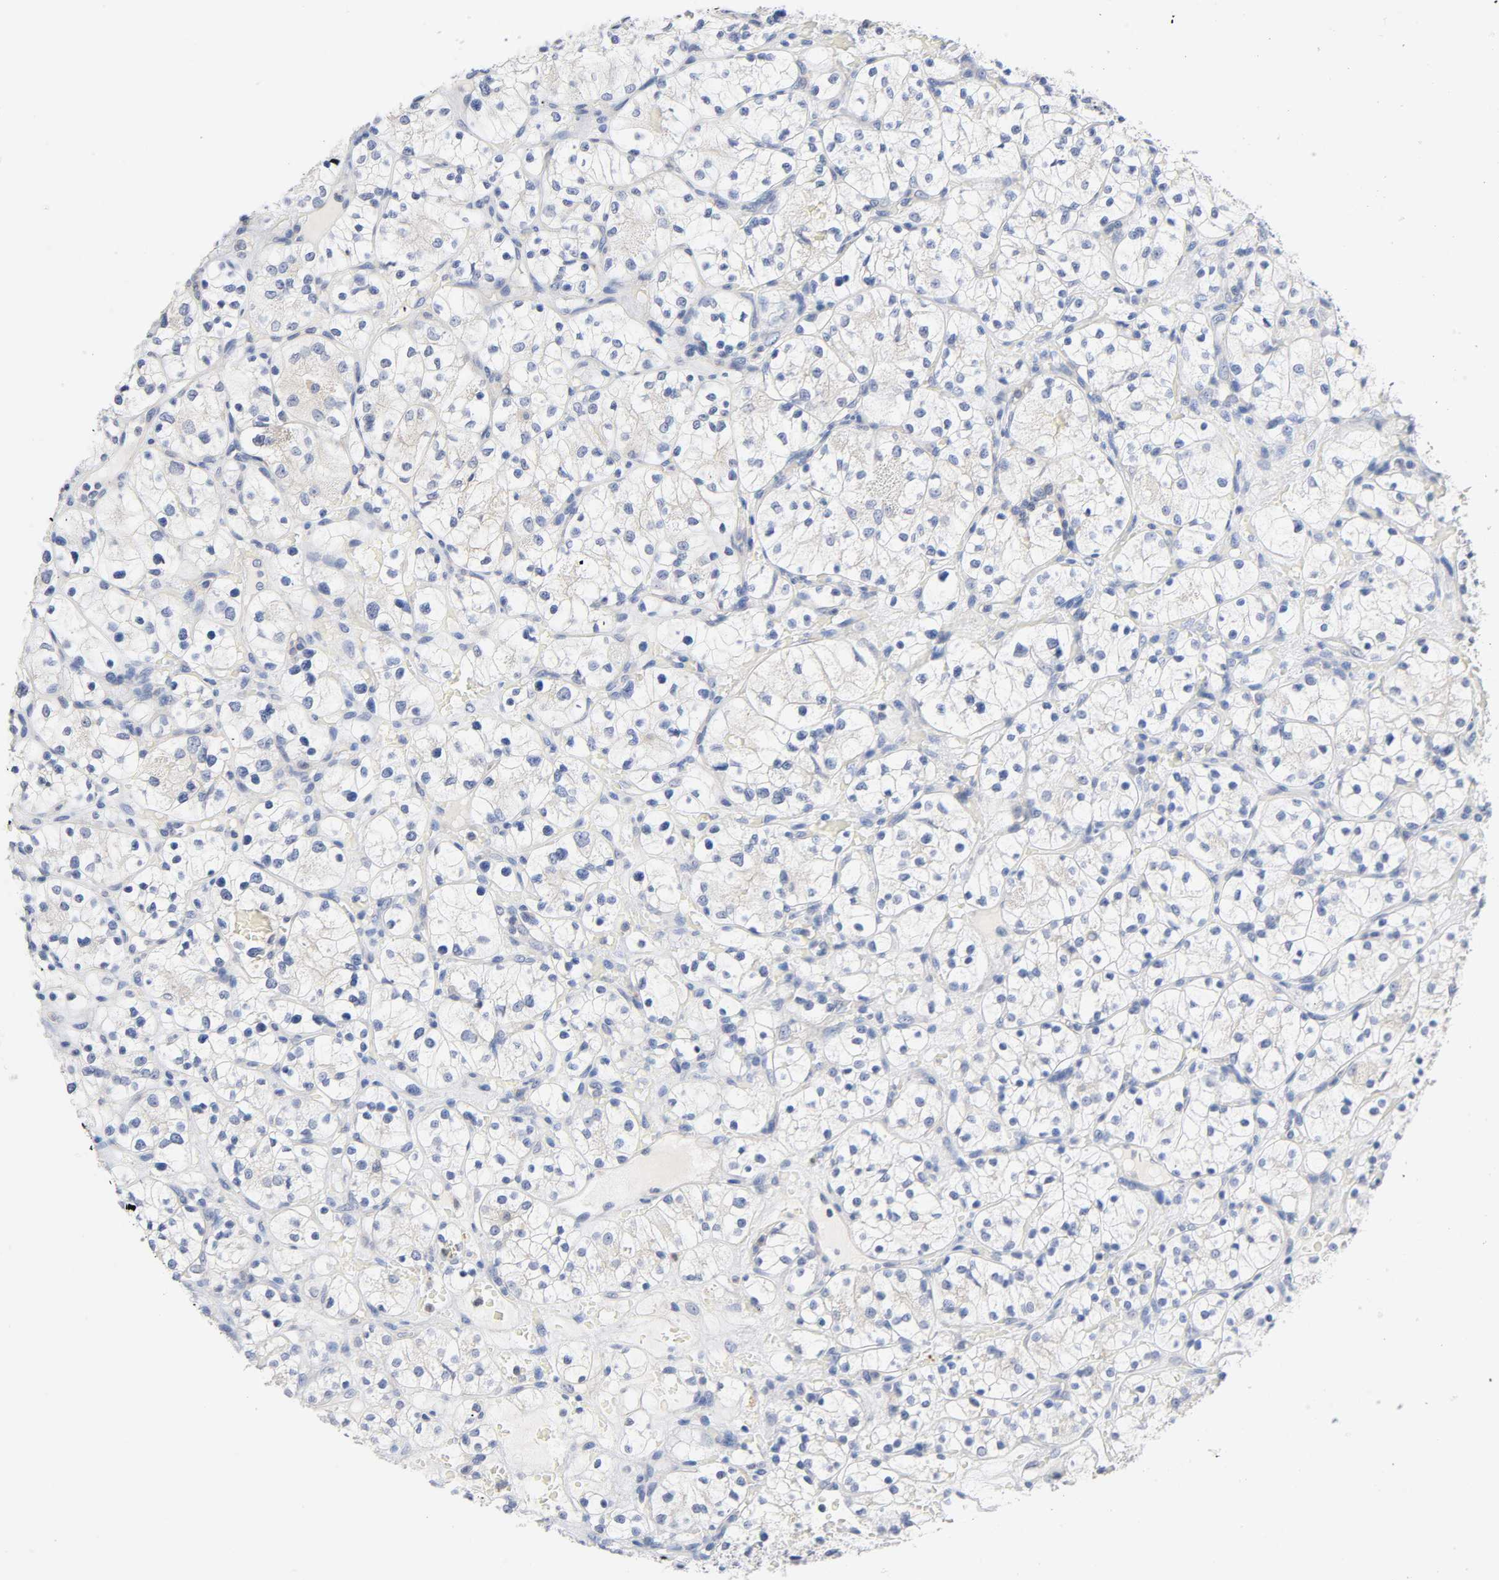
{"staining": {"intensity": "negative", "quantity": "none", "location": "none"}, "tissue": "renal cancer", "cell_type": "Tumor cells", "image_type": "cancer", "snomed": [{"axis": "morphology", "description": "Adenocarcinoma, NOS"}, {"axis": "topography", "description": "Kidney"}], "caption": "High magnification brightfield microscopy of renal cancer (adenocarcinoma) stained with DAB (brown) and counterstained with hematoxylin (blue): tumor cells show no significant positivity. (Brightfield microscopy of DAB immunohistochemistry at high magnification).", "gene": "MALT1", "patient": {"sex": "female", "age": 60}}